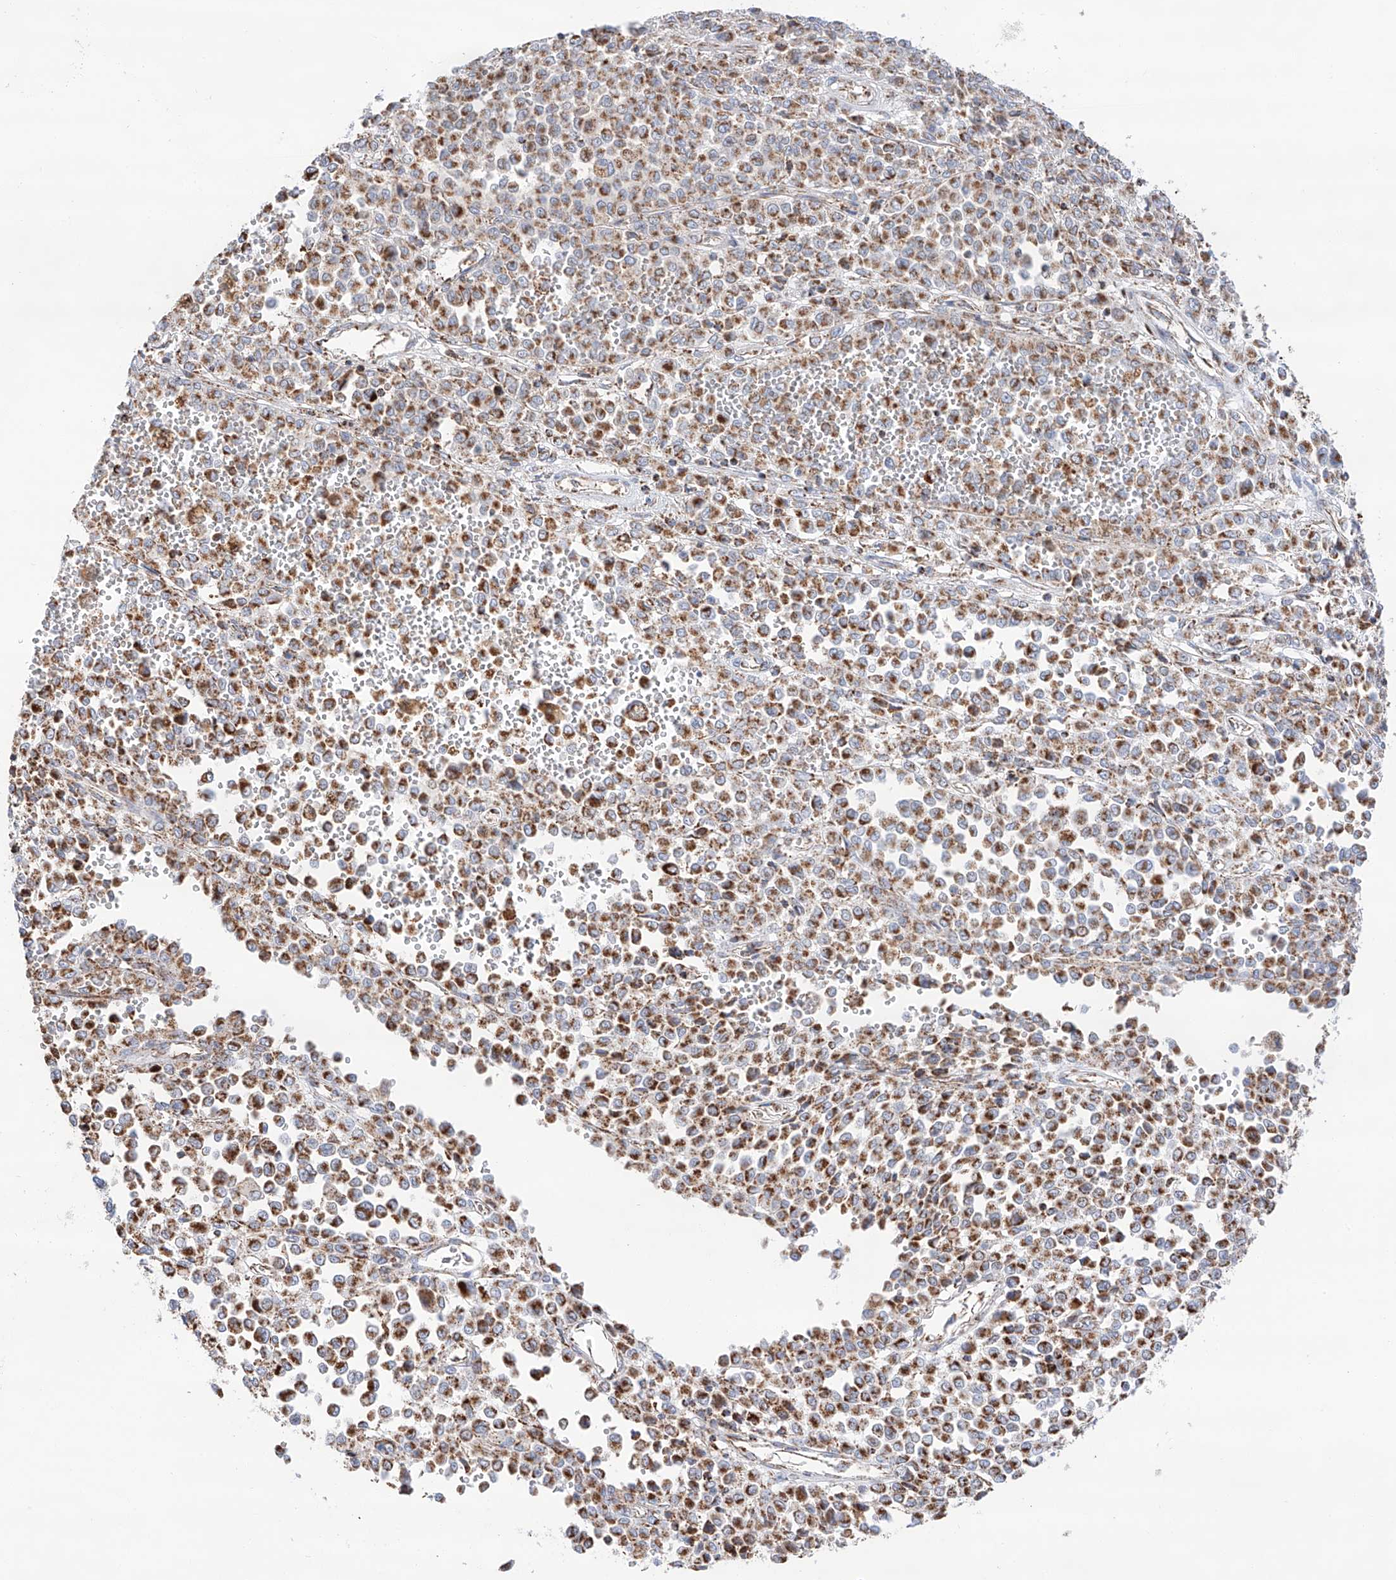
{"staining": {"intensity": "moderate", "quantity": ">75%", "location": "cytoplasmic/membranous"}, "tissue": "melanoma", "cell_type": "Tumor cells", "image_type": "cancer", "snomed": [{"axis": "morphology", "description": "Malignant melanoma, Metastatic site"}, {"axis": "topography", "description": "Pancreas"}], "caption": "Moderate cytoplasmic/membranous expression for a protein is present in approximately >75% of tumor cells of malignant melanoma (metastatic site) using immunohistochemistry.", "gene": "TTC27", "patient": {"sex": "female", "age": 30}}